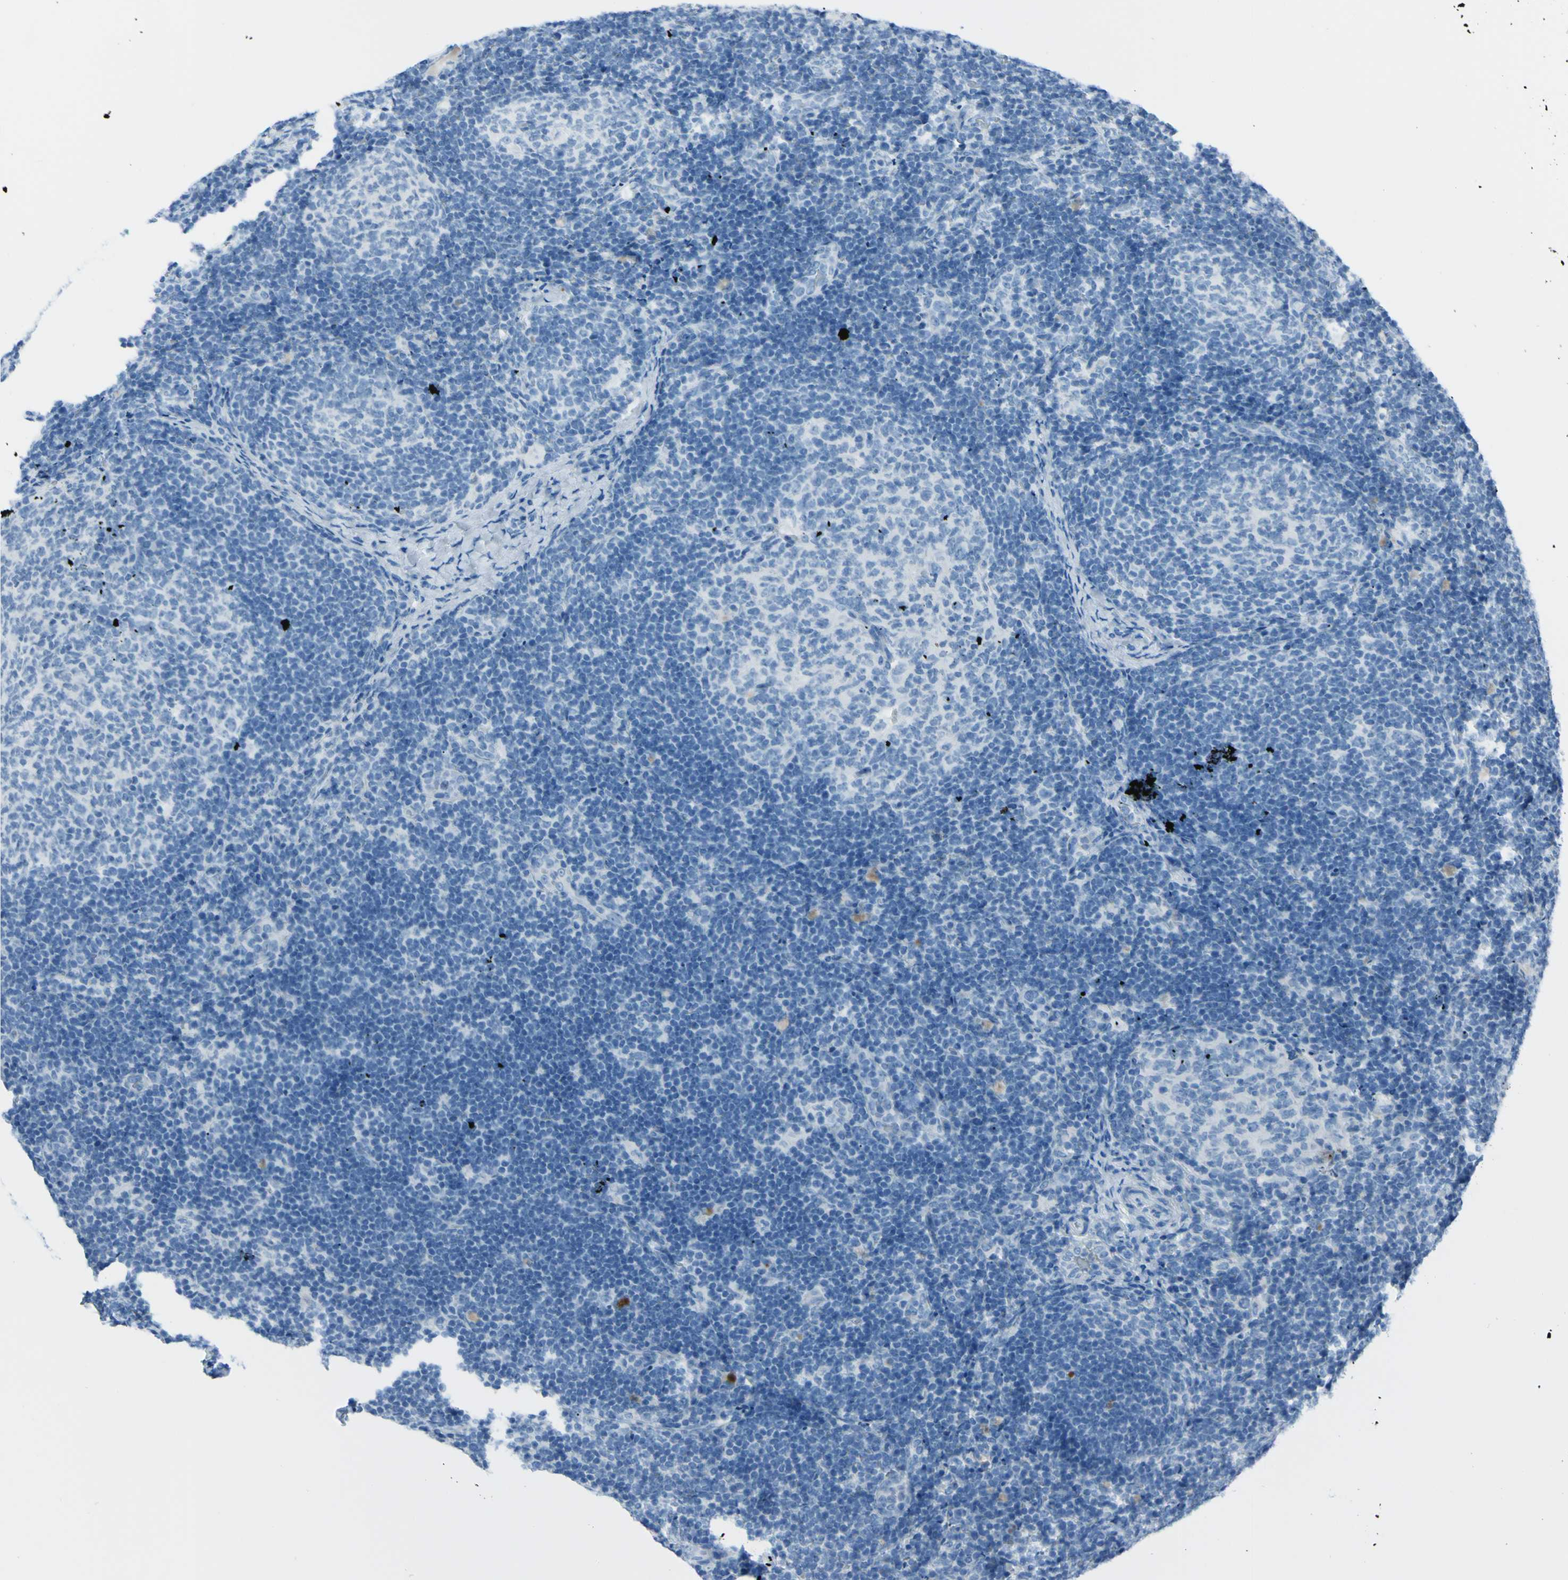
{"staining": {"intensity": "negative", "quantity": "none", "location": "none"}, "tissue": "lymph node", "cell_type": "Germinal center cells", "image_type": "normal", "snomed": [{"axis": "morphology", "description": "Normal tissue, NOS"}, {"axis": "topography", "description": "Lymph node"}], "caption": "Immunohistochemical staining of unremarkable human lymph node demonstrates no significant expression in germinal center cells.", "gene": "AFP", "patient": {"sex": "female", "age": 14}}